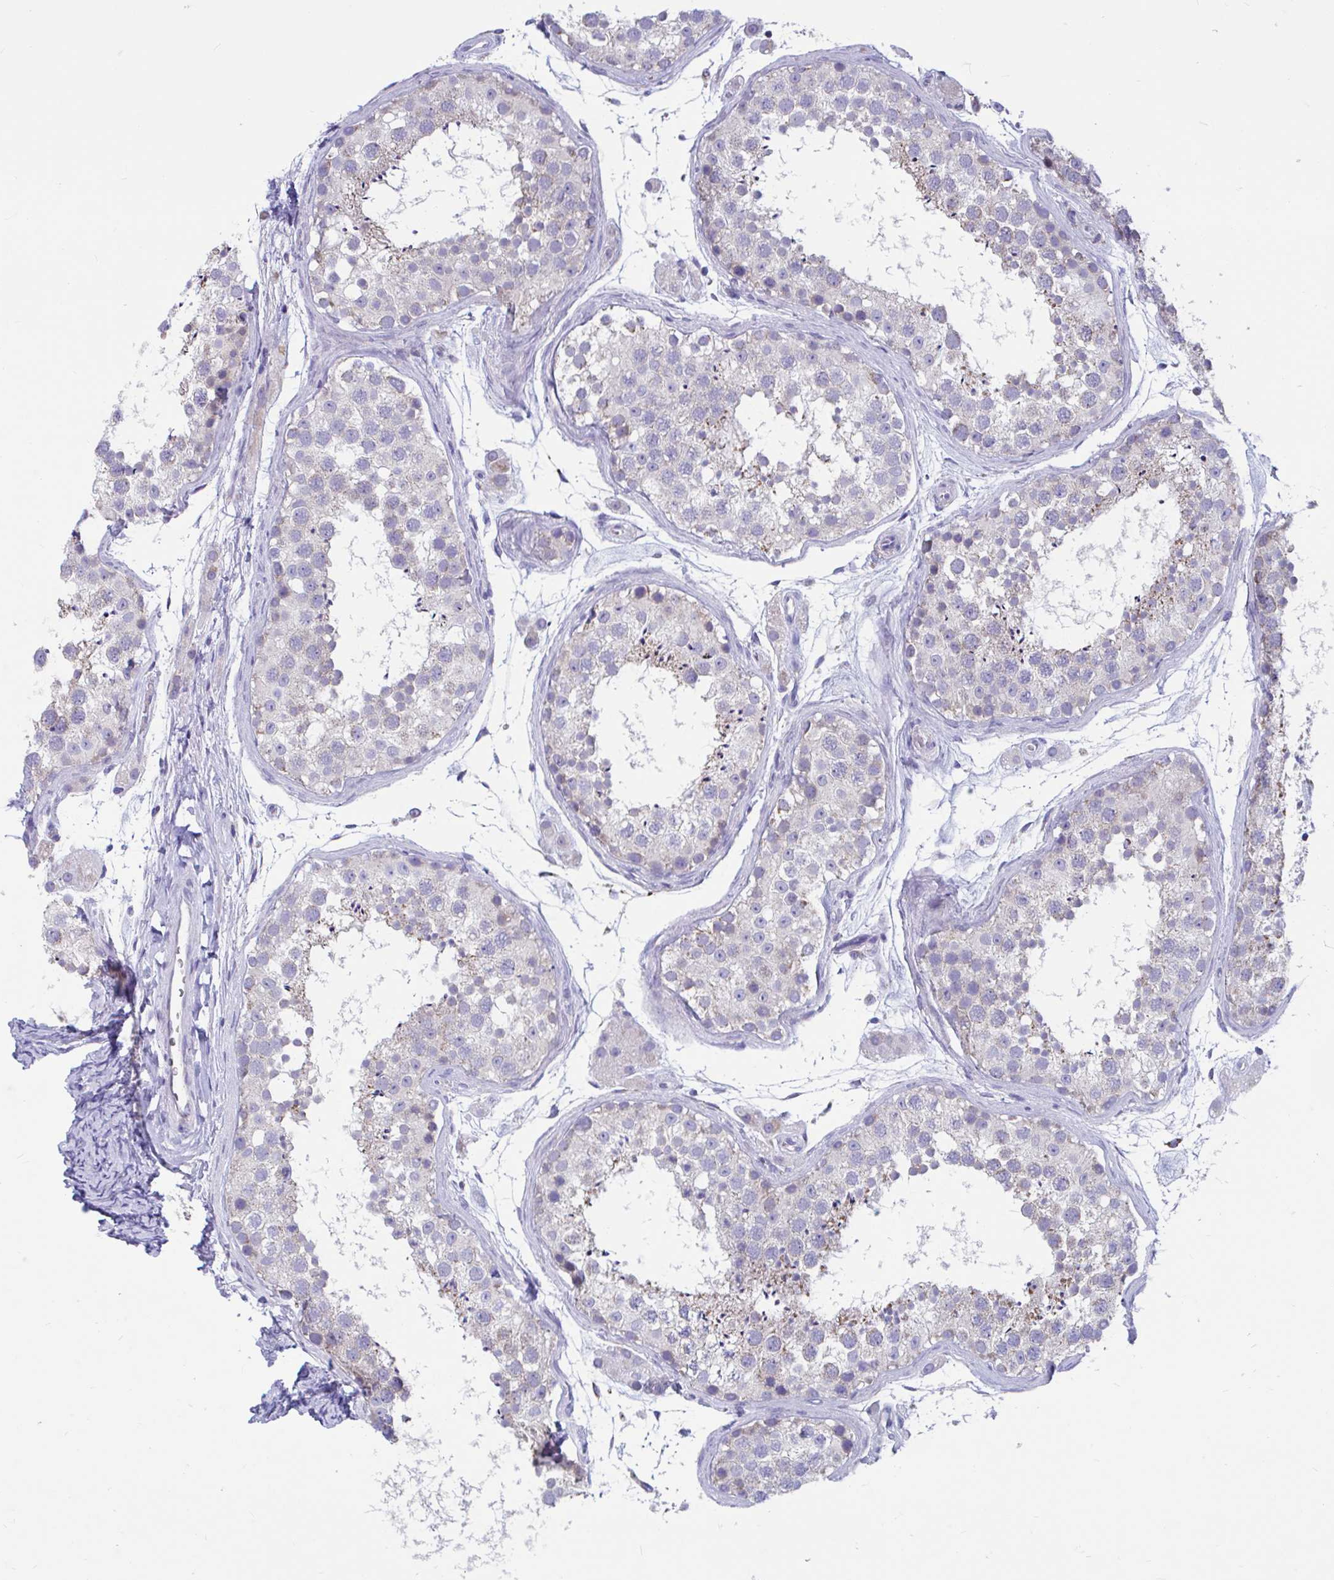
{"staining": {"intensity": "moderate", "quantity": "<25%", "location": "cytoplasmic/membranous"}, "tissue": "testis", "cell_type": "Cells in seminiferous ducts", "image_type": "normal", "snomed": [{"axis": "morphology", "description": "Normal tissue, NOS"}, {"axis": "topography", "description": "Testis"}], "caption": "Cells in seminiferous ducts exhibit low levels of moderate cytoplasmic/membranous expression in approximately <25% of cells in normal testis. The protein of interest is stained brown, and the nuclei are stained in blue (DAB (3,3'-diaminobenzidine) IHC with brightfield microscopy, high magnification).", "gene": "OR13A1", "patient": {"sex": "male", "age": 41}}